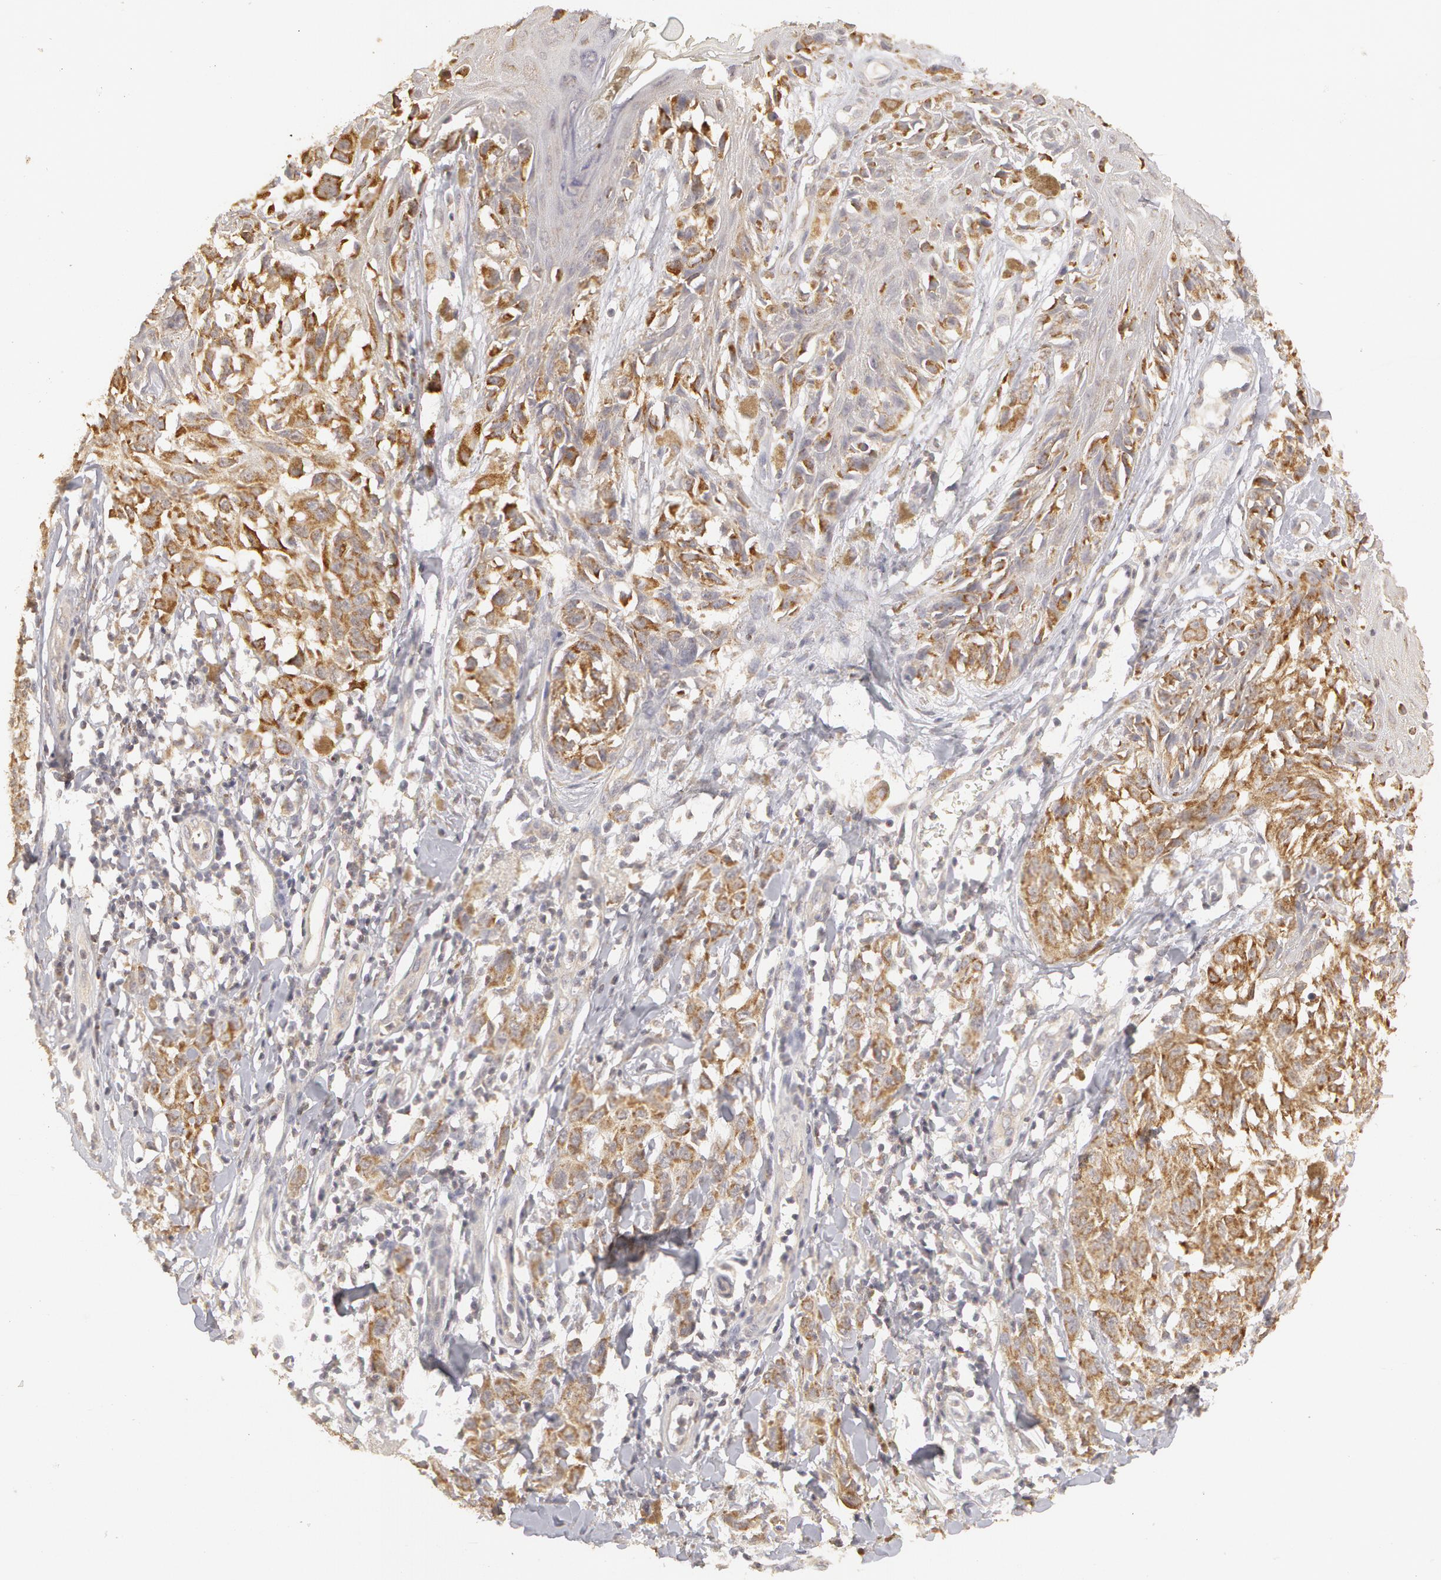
{"staining": {"intensity": "weak", "quantity": "25%-75%", "location": "cytoplasmic/membranous"}, "tissue": "melanoma", "cell_type": "Tumor cells", "image_type": "cancer", "snomed": [{"axis": "morphology", "description": "Malignant melanoma, NOS"}, {"axis": "topography", "description": "Skin"}], "caption": "Weak cytoplasmic/membranous protein staining is seen in approximately 25%-75% of tumor cells in malignant melanoma.", "gene": "ADPRH", "patient": {"sex": "female", "age": 77}}